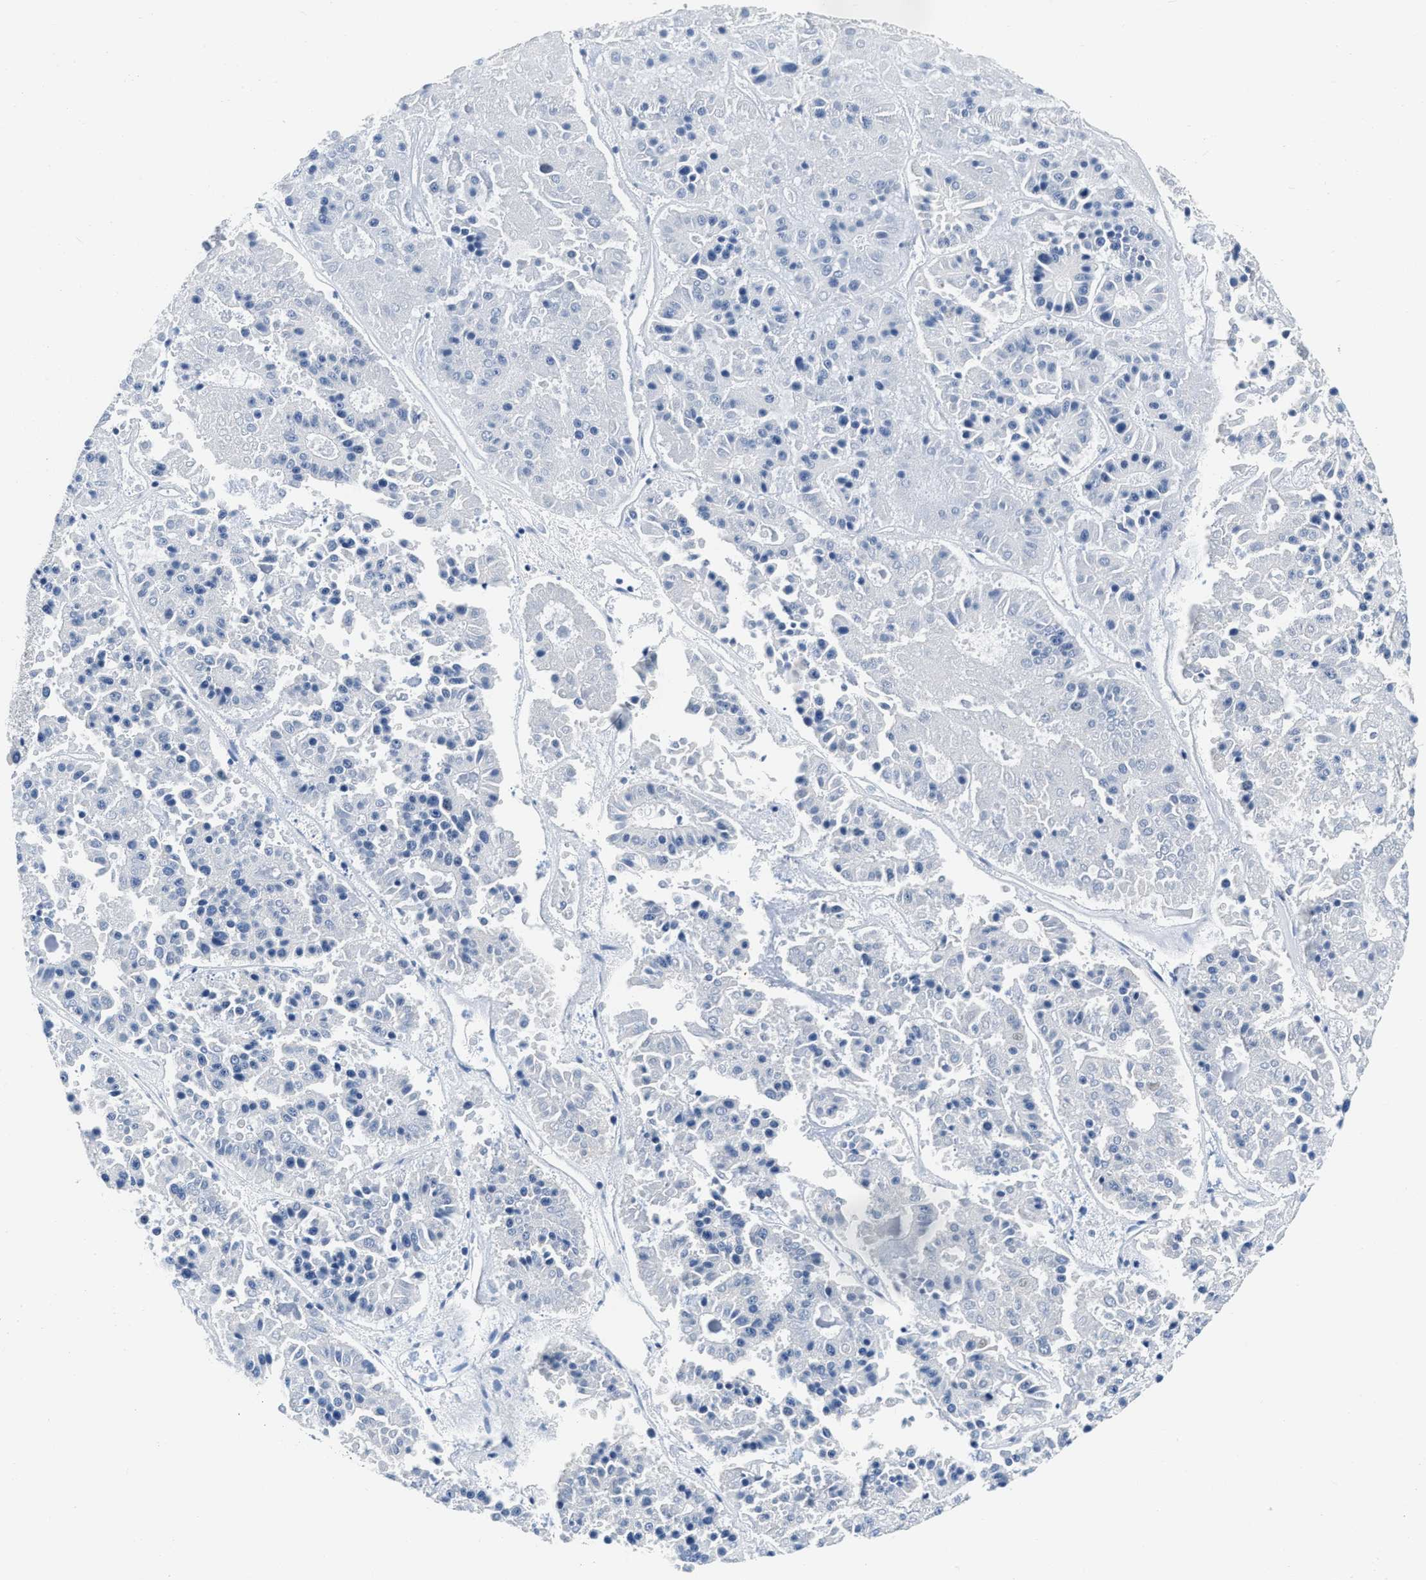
{"staining": {"intensity": "negative", "quantity": "none", "location": "none"}, "tissue": "pancreatic cancer", "cell_type": "Tumor cells", "image_type": "cancer", "snomed": [{"axis": "morphology", "description": "Adenocarcinoma, NOS"}, {"axis": "topography", "description": "Pancreas"}], "caption": "DAB (3,3'-diaminobenzidine) immunohistochemical staining of human adenocarcinoma (pancreatic) shows no significant expression in tumor cells.", "gene": "EIF2AK2", "patient": {"sex": "male", "age": 50}}